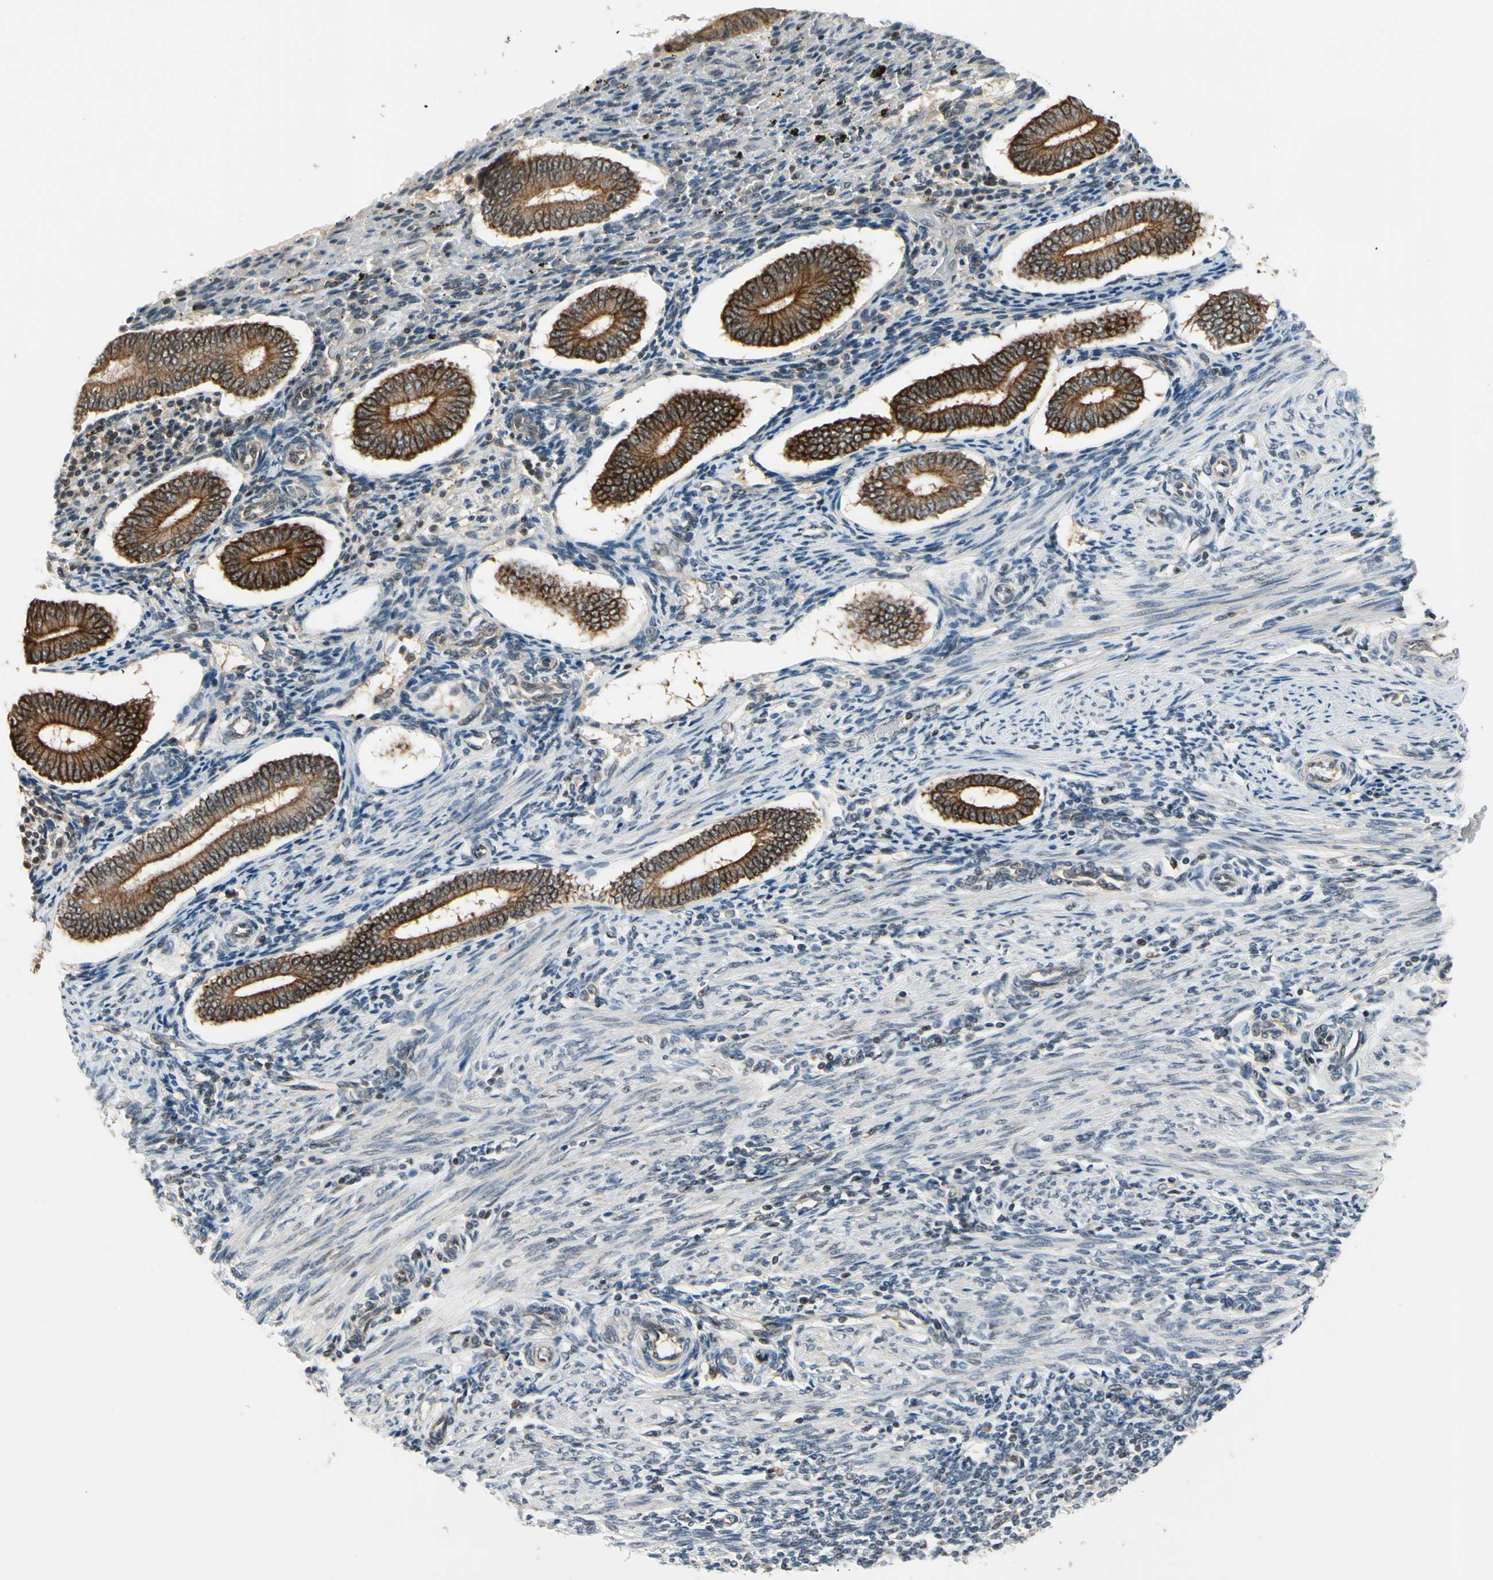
{"staining": {"intensity": "moderate", "quantity": "<25%", "location": "cytoplasmic/membranous,nuclear"}, "tissue": "endometrium", "cell_type": "Cells in endometrial stroma", "image_type": "normal", "snomed": [{"axis": "morphology", "description": "Normal tissue, NOS"}, {"axis": "topography", "description": "Endometrium"}], "caption": "This image reveals immunohistochemistry (IHC) staining of benign endometrium, with low moderate cytoplasmic/membranous,nuclear positivity in approximately <25% of cells in endometrial stroma.", "gene": "TAF12", "patient": {"sex": "female", "age": 42}}